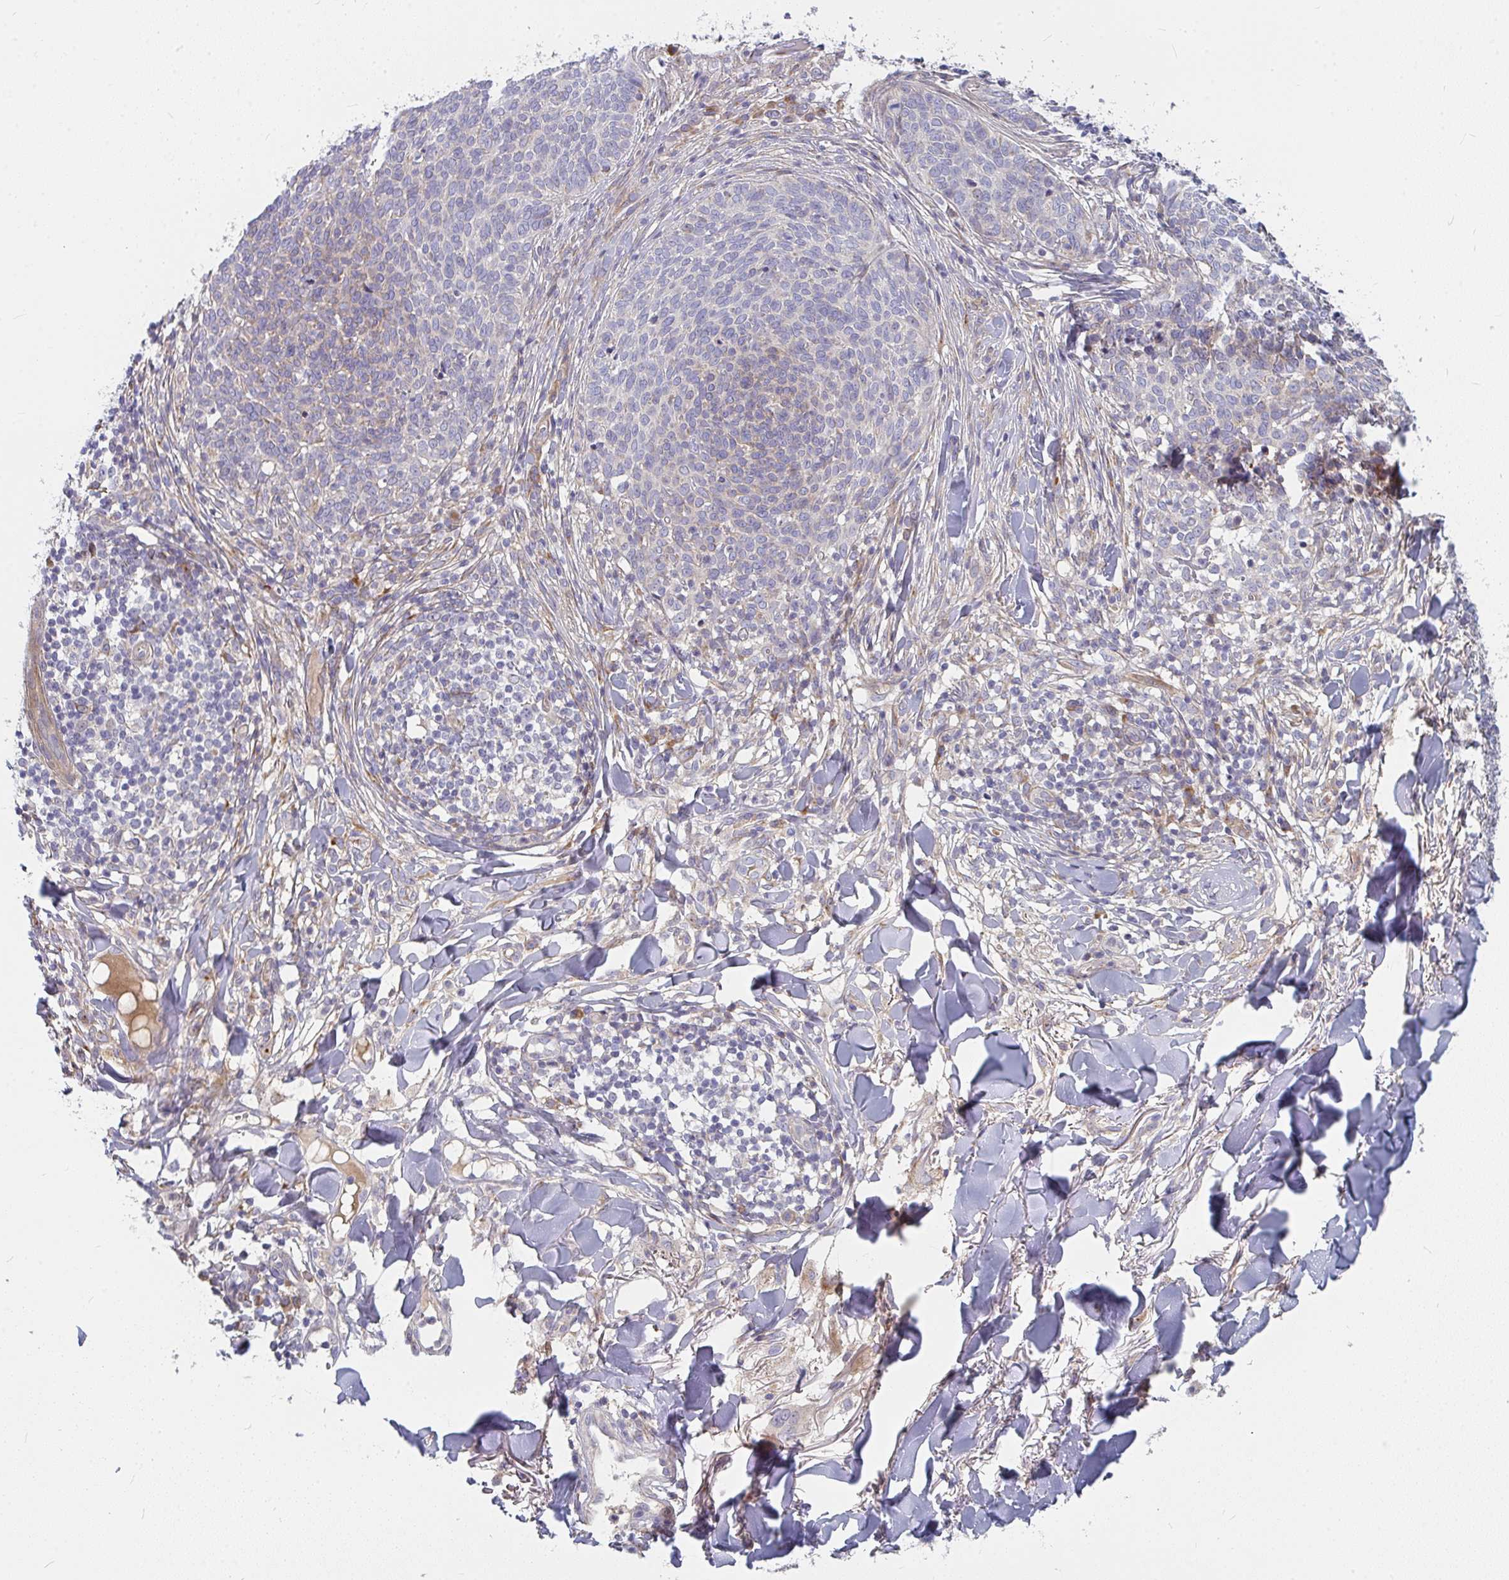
{"staining": {"intensity": "weak", "quantity": "25%-75%", "location": "cytoplasmic/membranous"}, "tissue": "skin cancer", "cell_type": "Tumor cells", "image_type": "cancer", "snomed": [{"axis": "morphology", "description": "Basal cell carcinoma"}, {"axis": "topography", "description": "Skin"}, {"axis": "topography", "description": "Skin of face"}], "caption": "Immunohistochemical staining of human basal cell carcinoma (skin) shows low levels of weak cytoplasmic/membranous staining in approximately 25%-75% of tumor cells.", "gene": "RHEBL1", "patient": {"sex": "male", "age": 56}}